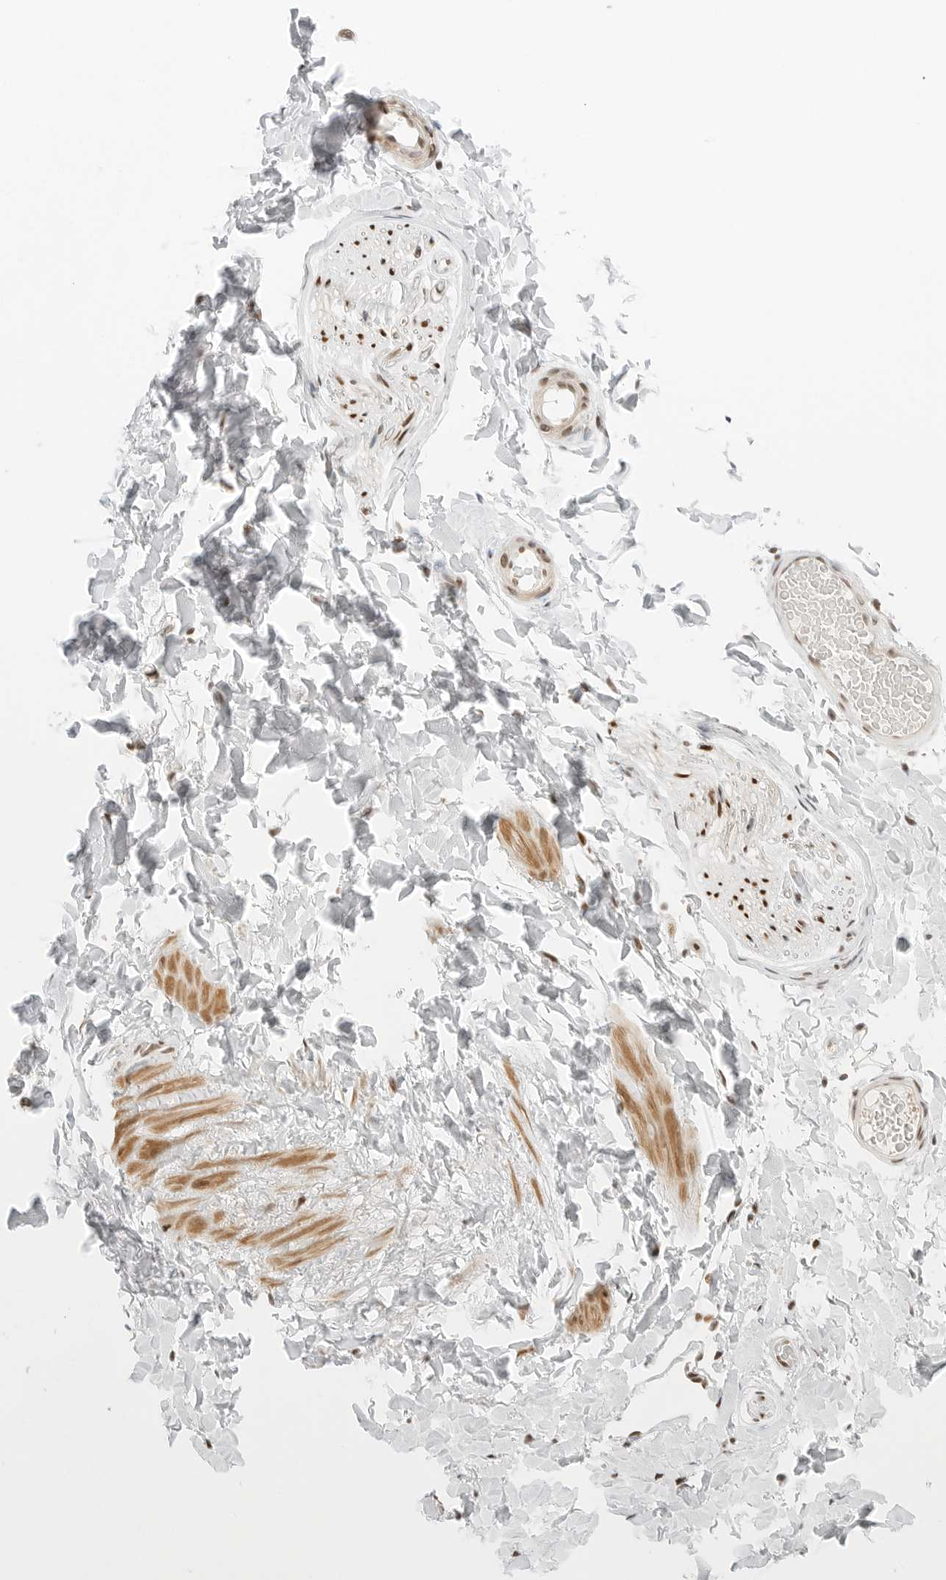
{"staining": {"intensity": "negative", "quantity": "none", "location": "none"}, "tissue": "adipose tissue", "cell_type": "Adipocytes", "image_type": "normal", "snomed": [{"axis": "morphology", "description": "Normal tissue, NOS"}, {"axis": "topography", "description": "Adipose tissue"}, {"axis": "topography", "description": "Vascular tissue"}, {"axis": "topography", "description": "Peripheral nerve tissue"}], "caption": "An image of adipose tissue stained for a protein shows no brown staining in adipocytes. Nuclei are stained in blue.", "gene": "CRTC2", "patient": {"sex": "male", "age": 25}}